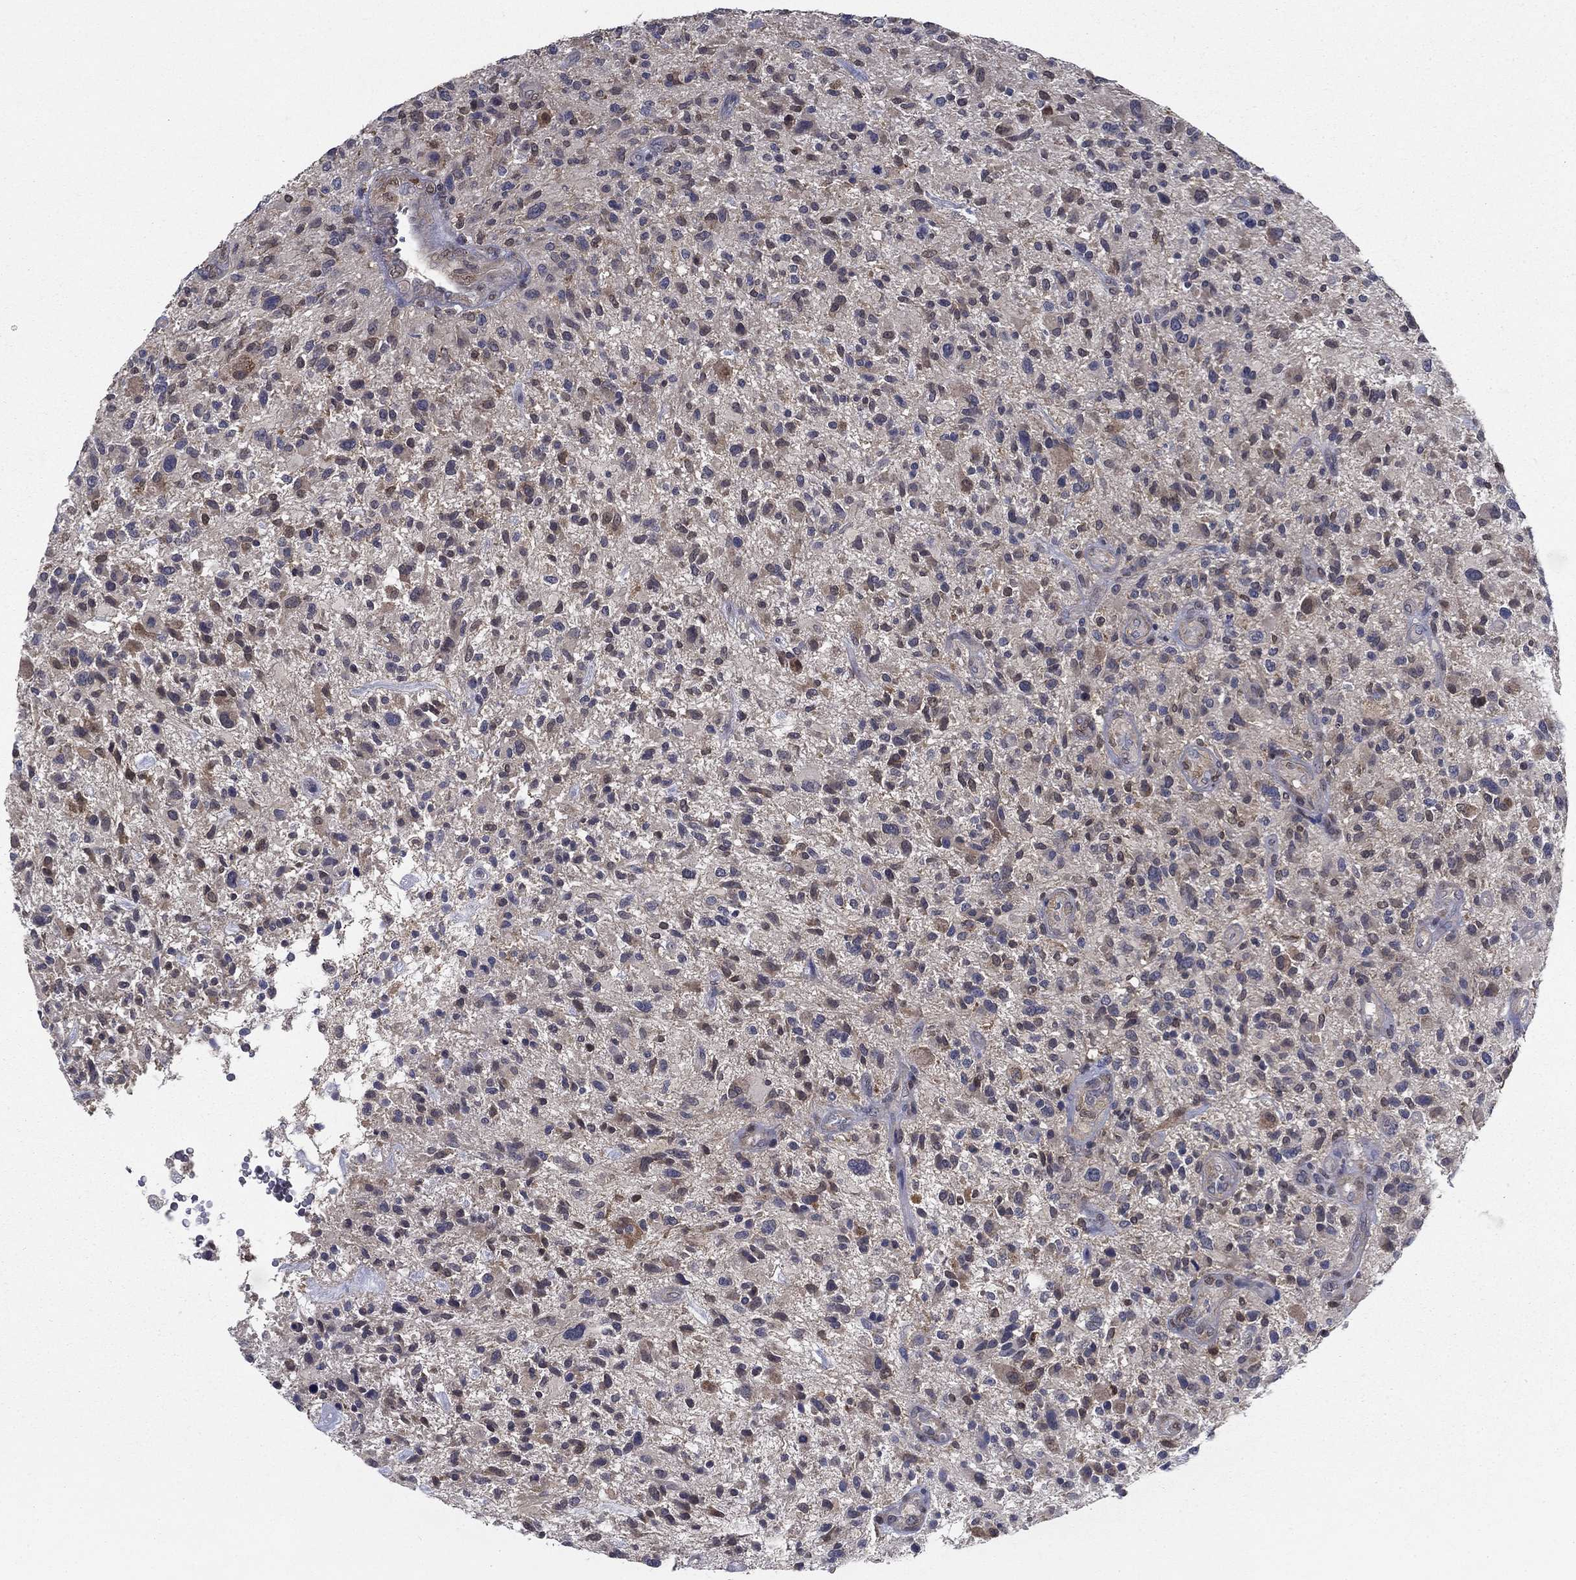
{"staining": {"intensity": "negative", "quantity": "none", "location": "none"}, "tissue": "glioma", "cell_type": "Tumor cells", "image_type": "cancer", "snomed": [{"axis": "morphology", "description": "Glioma, malignant, High grade"}, {"axis": "topography", "description": "Brain"}], "caption": "Immunohistochemical staining of malignant glioma (high-grade) shows no significant expression in tumor cells.", "gene": "NIT2", "patient": {"sex": "male", "age": 47}}